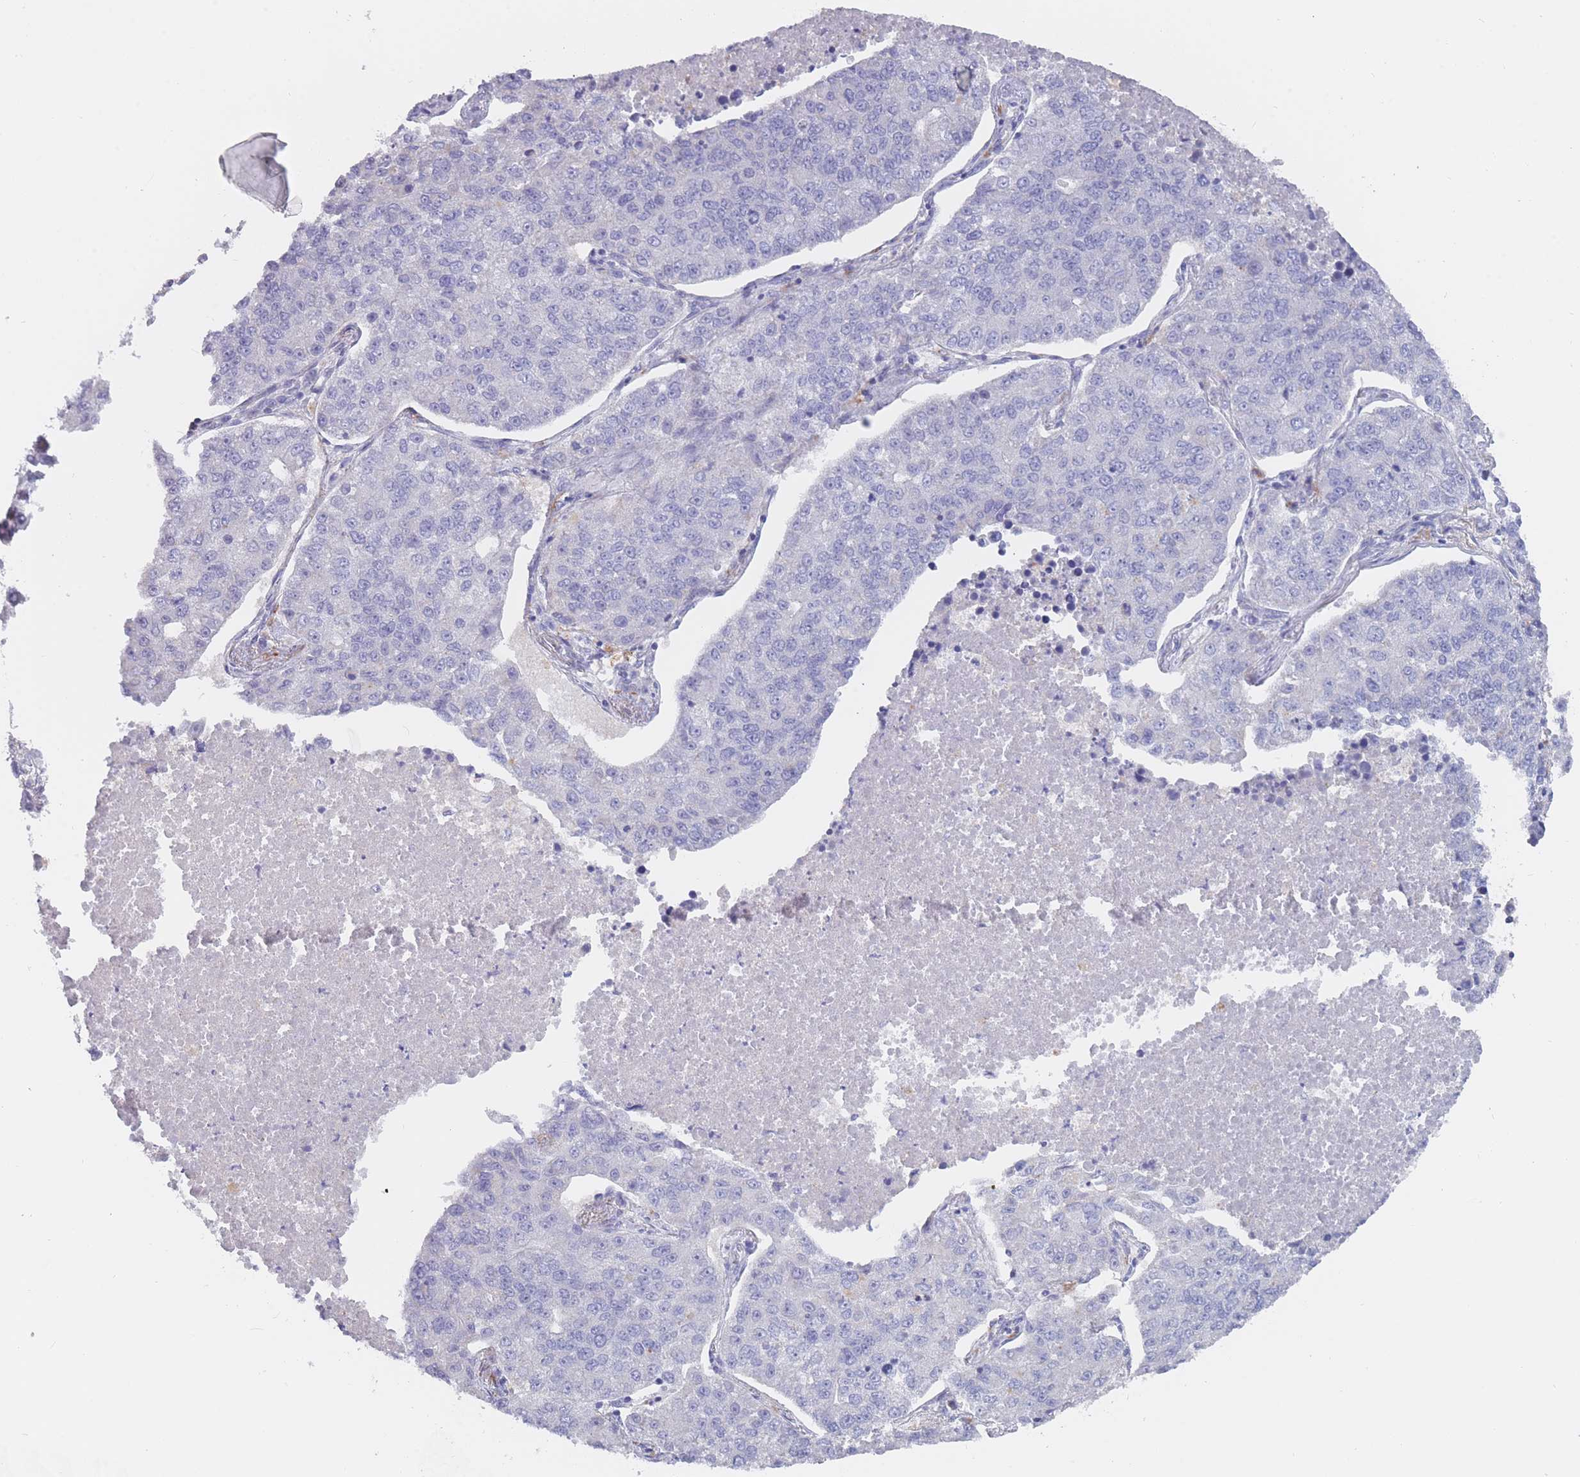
{"staining": {"intensity": "negative", "quantity": "none", "location": "none"}, "tissue": "lung cancer", "cell_type": "Tumor cells", "image_type": "cancer", "snomed": [{"axis": "morphology", "description": "Adenocarcinoma, NOS"}, {"axis": "topography", "description": "Lung"}], "caption": "The IHC histopathology image has no significant staining in tumor cells of lung cancer tissue. The staining was performed using DAB to visualize the protein expression in brown, while the nuclei were stained in blue with hematoxylin (Magnification: 20x).", "gene": "CYP51A1", "patient": {"sex": "male", "age": 49}}